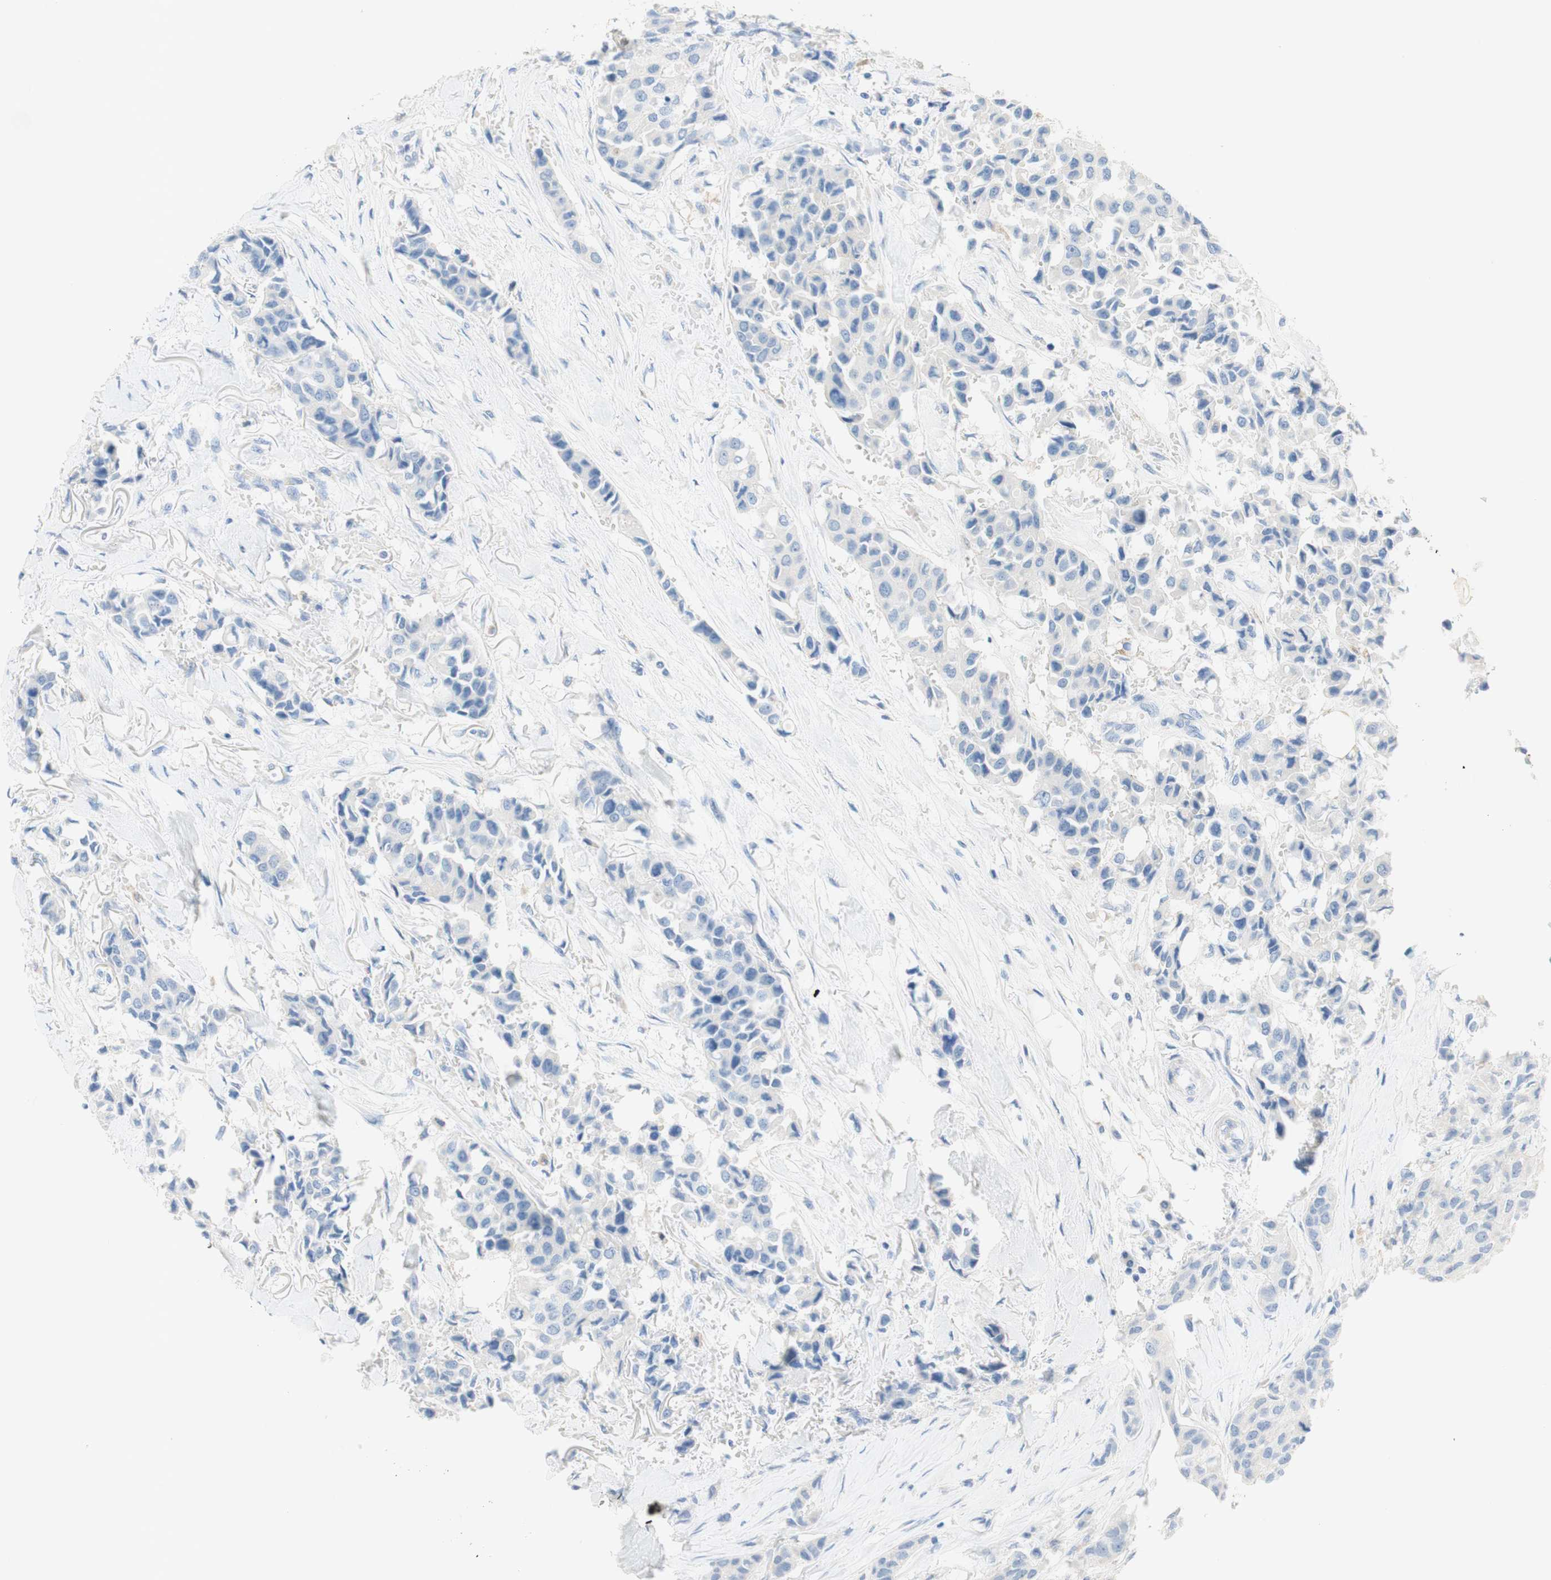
{"staining": {"intensity": "negative", "quantity": "none", "location": "none"}, "tissue": "breast cancer", "cell_type": "Tumor cells", "image_type": "cancer", "snomed": [{"axis": "morphology", "description": "Duct carcinoma"}, {"axis": "topography", "description": "Breast"}], "caption": "Breast cancer was stained to show a protein in brown. There is no significant staining in tumor cells.", "gene": "POLR2J3", "patient": {"sex": "female", "age": 80}}